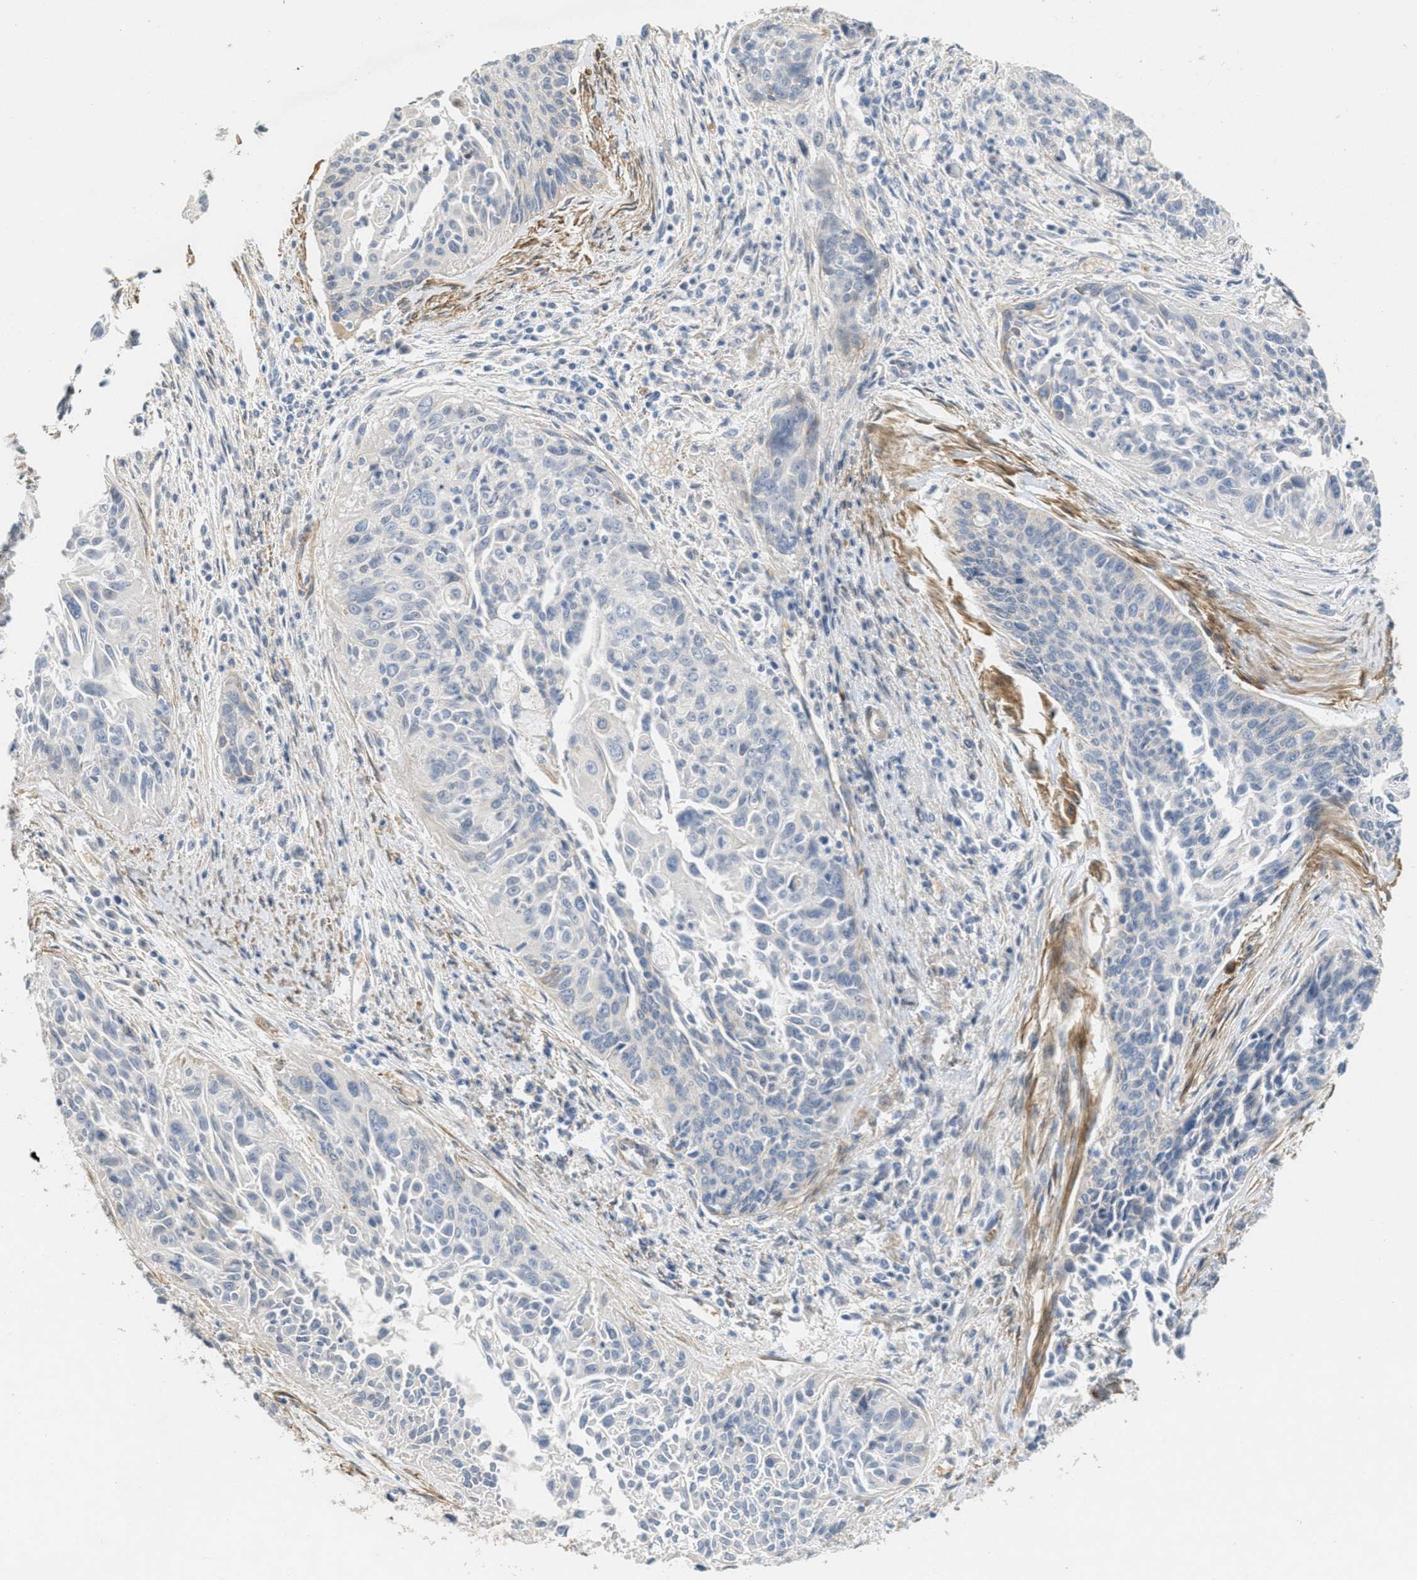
{"staining": {"intensity": "negative", "quantity": "none", "location": "none"}, "tissue": "cervical cancer", "cell_type": "Tumor cells", "image_type": "cancer", "snomed": [{"axis": "morphology", "description": "Squamous cell carcinoma, NOS"}, {"axis": "topography", "description": "Cervix"}], "caption": "This is an IHC image of human squamous cell carcinoma (cervical). There is no expression in tumor cells.", "gene": "MRS2", "patient": {"sex": "female", "age": 55}}